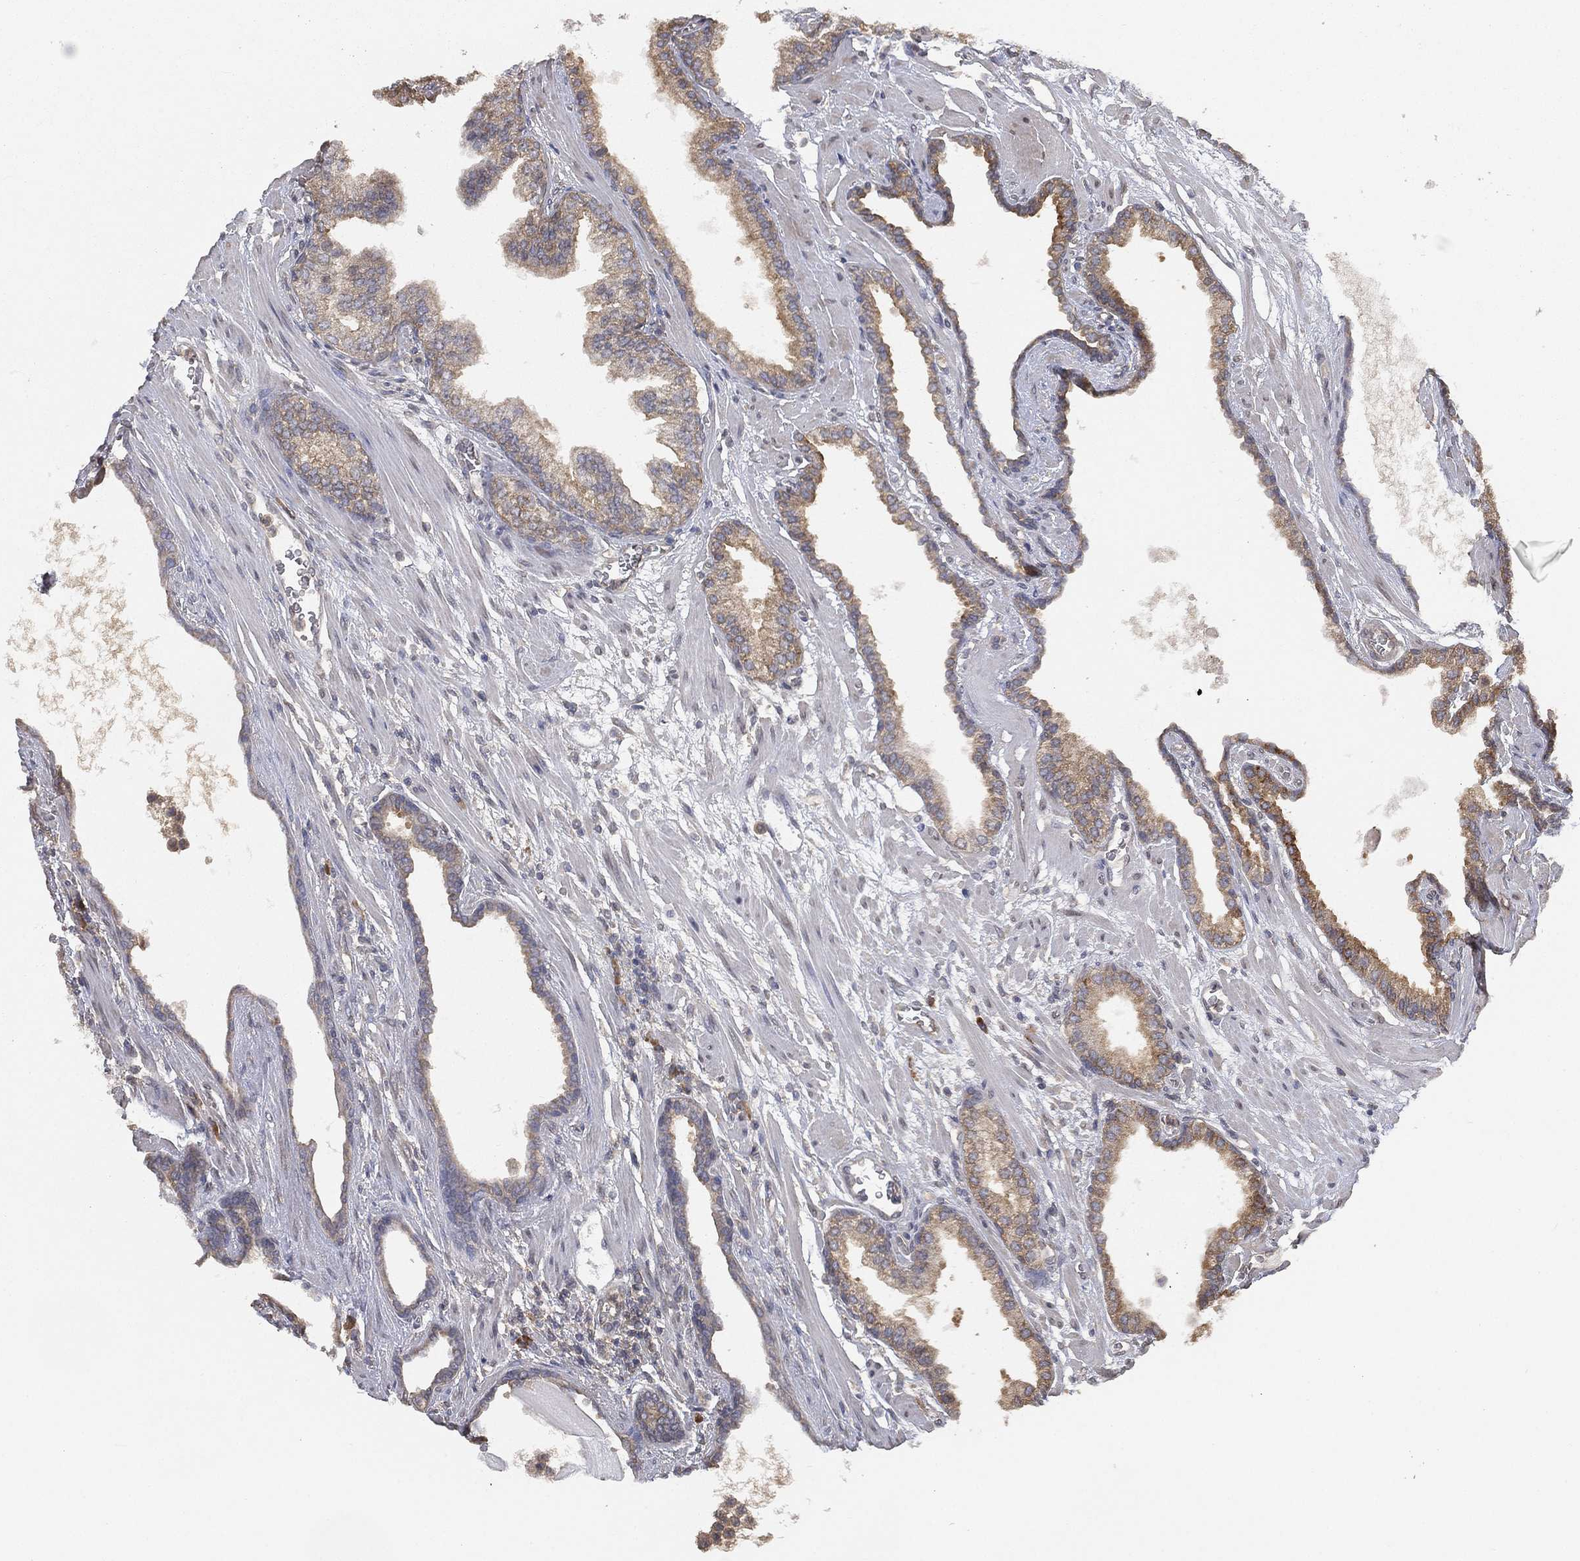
{"staining": {"intensity": "moderate", "quantity": ">75%", "location": "cytoplasmic/membranous"}, "tissue": "prostate cancer", "cell_type": "Tumor cells", "image_type": "cancer", "snomed": [{"axis": "morphology", "description": "Adenocarcinoma, Low grade"}, {"axis": "topography", "description": "Prostate"}], "caption": "Immunohistochemistry photomicrograph of prostate cancer (low-grade adenocarcinoma) stained for a protein (brown), which demonstrates medium levels of moderate cytoplasmic/membranous expression in about >75% of tumor cells.", "gene": "UBA5", "patient": {"sex": "male", "age": 69}}